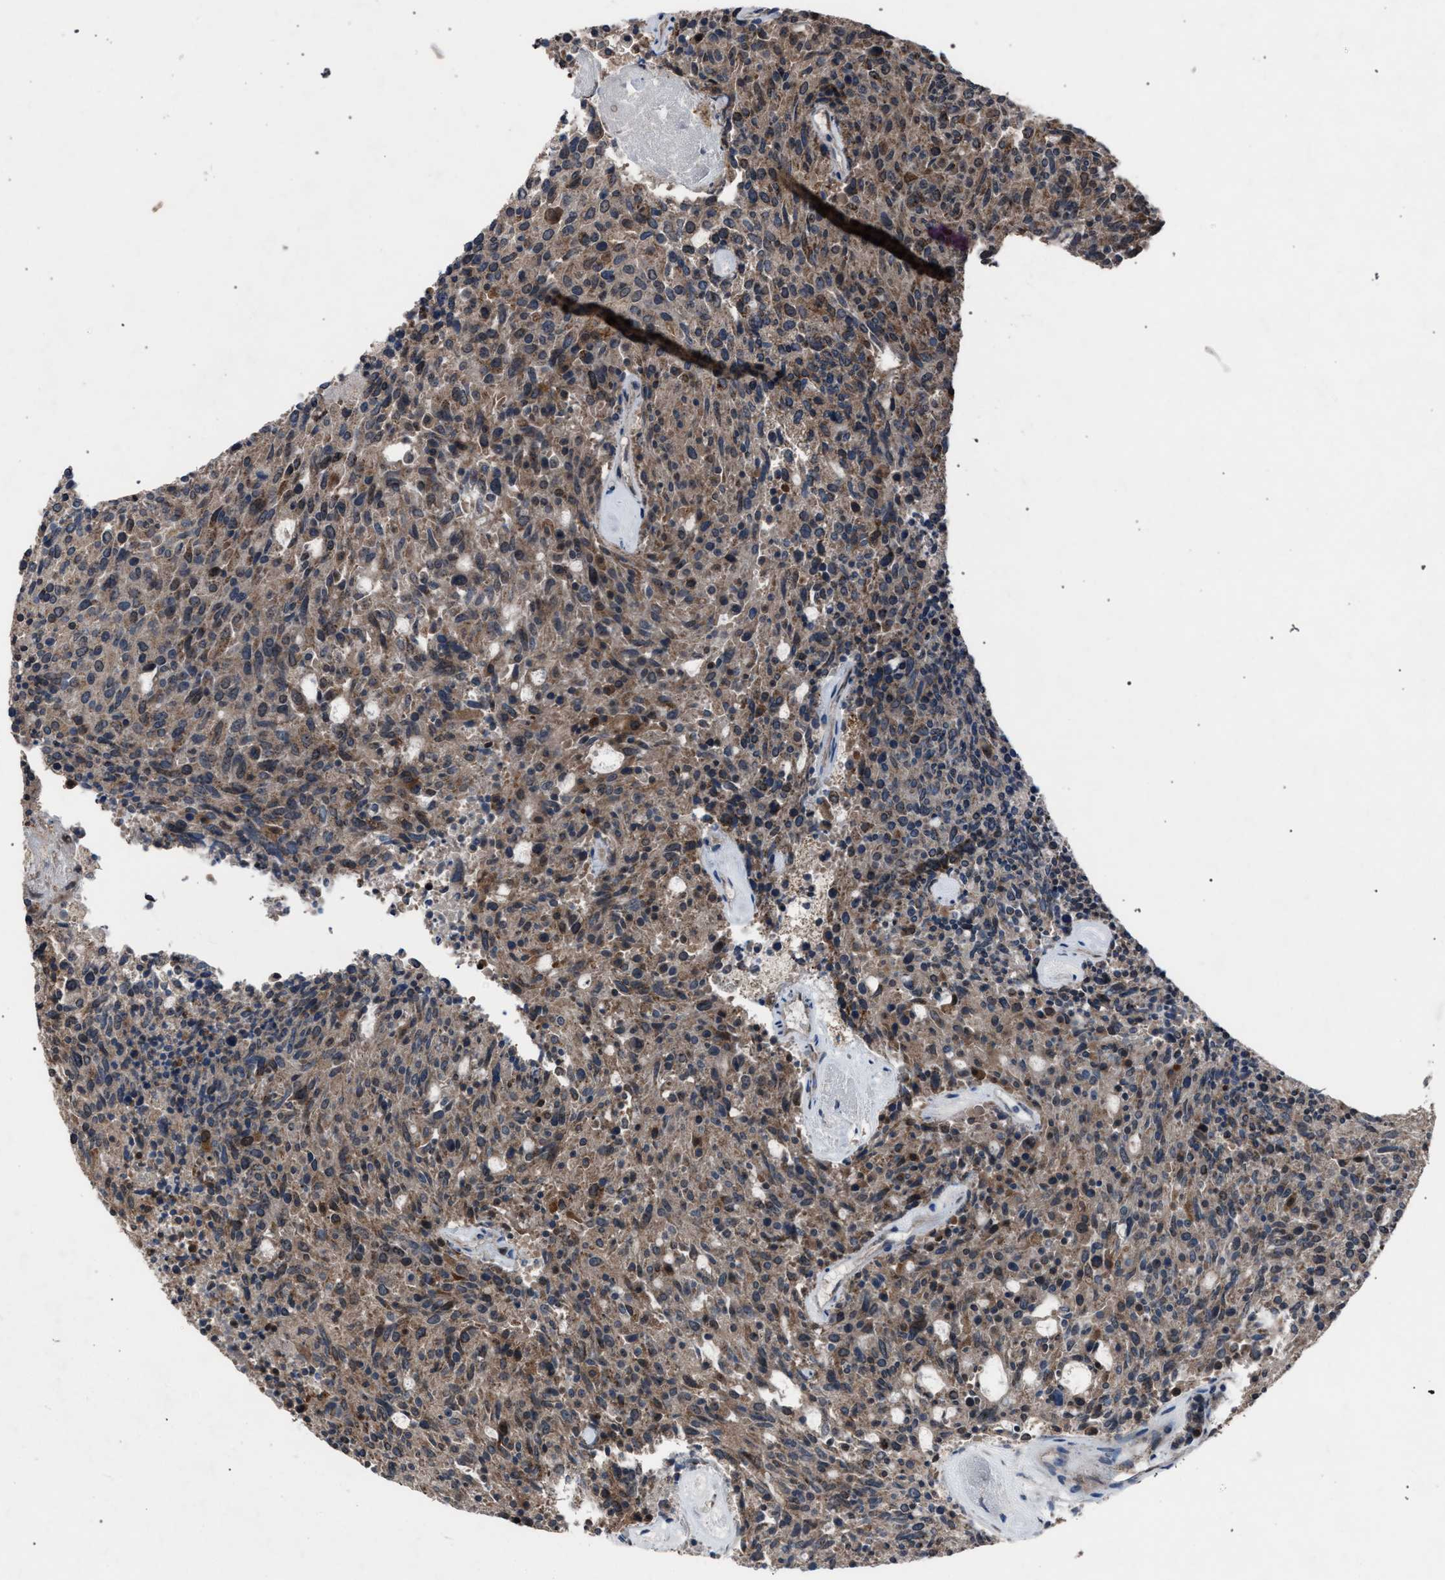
{"staining": {"intensity": "moderate", "quantity": ">75%", "location": "cytoplasmic/membranous"}, "tissue": "carcinoid", "cell_type": "Tumor cells", "image_type": "cancer", "snomed": [{"axis": "morphology", "description": "Carcinoid, malignant, NOS"}, {"axis": "topography", "description": "Pancreas"}], "caption": "Immunohistochemical staining of human carcinoid displays medium levels of moderate cytoplasmic/membranous positivity in approximately >75% of tumor cells.", "gene": "HSD17B4", "patient": {"sex": "female", "age": 54}}